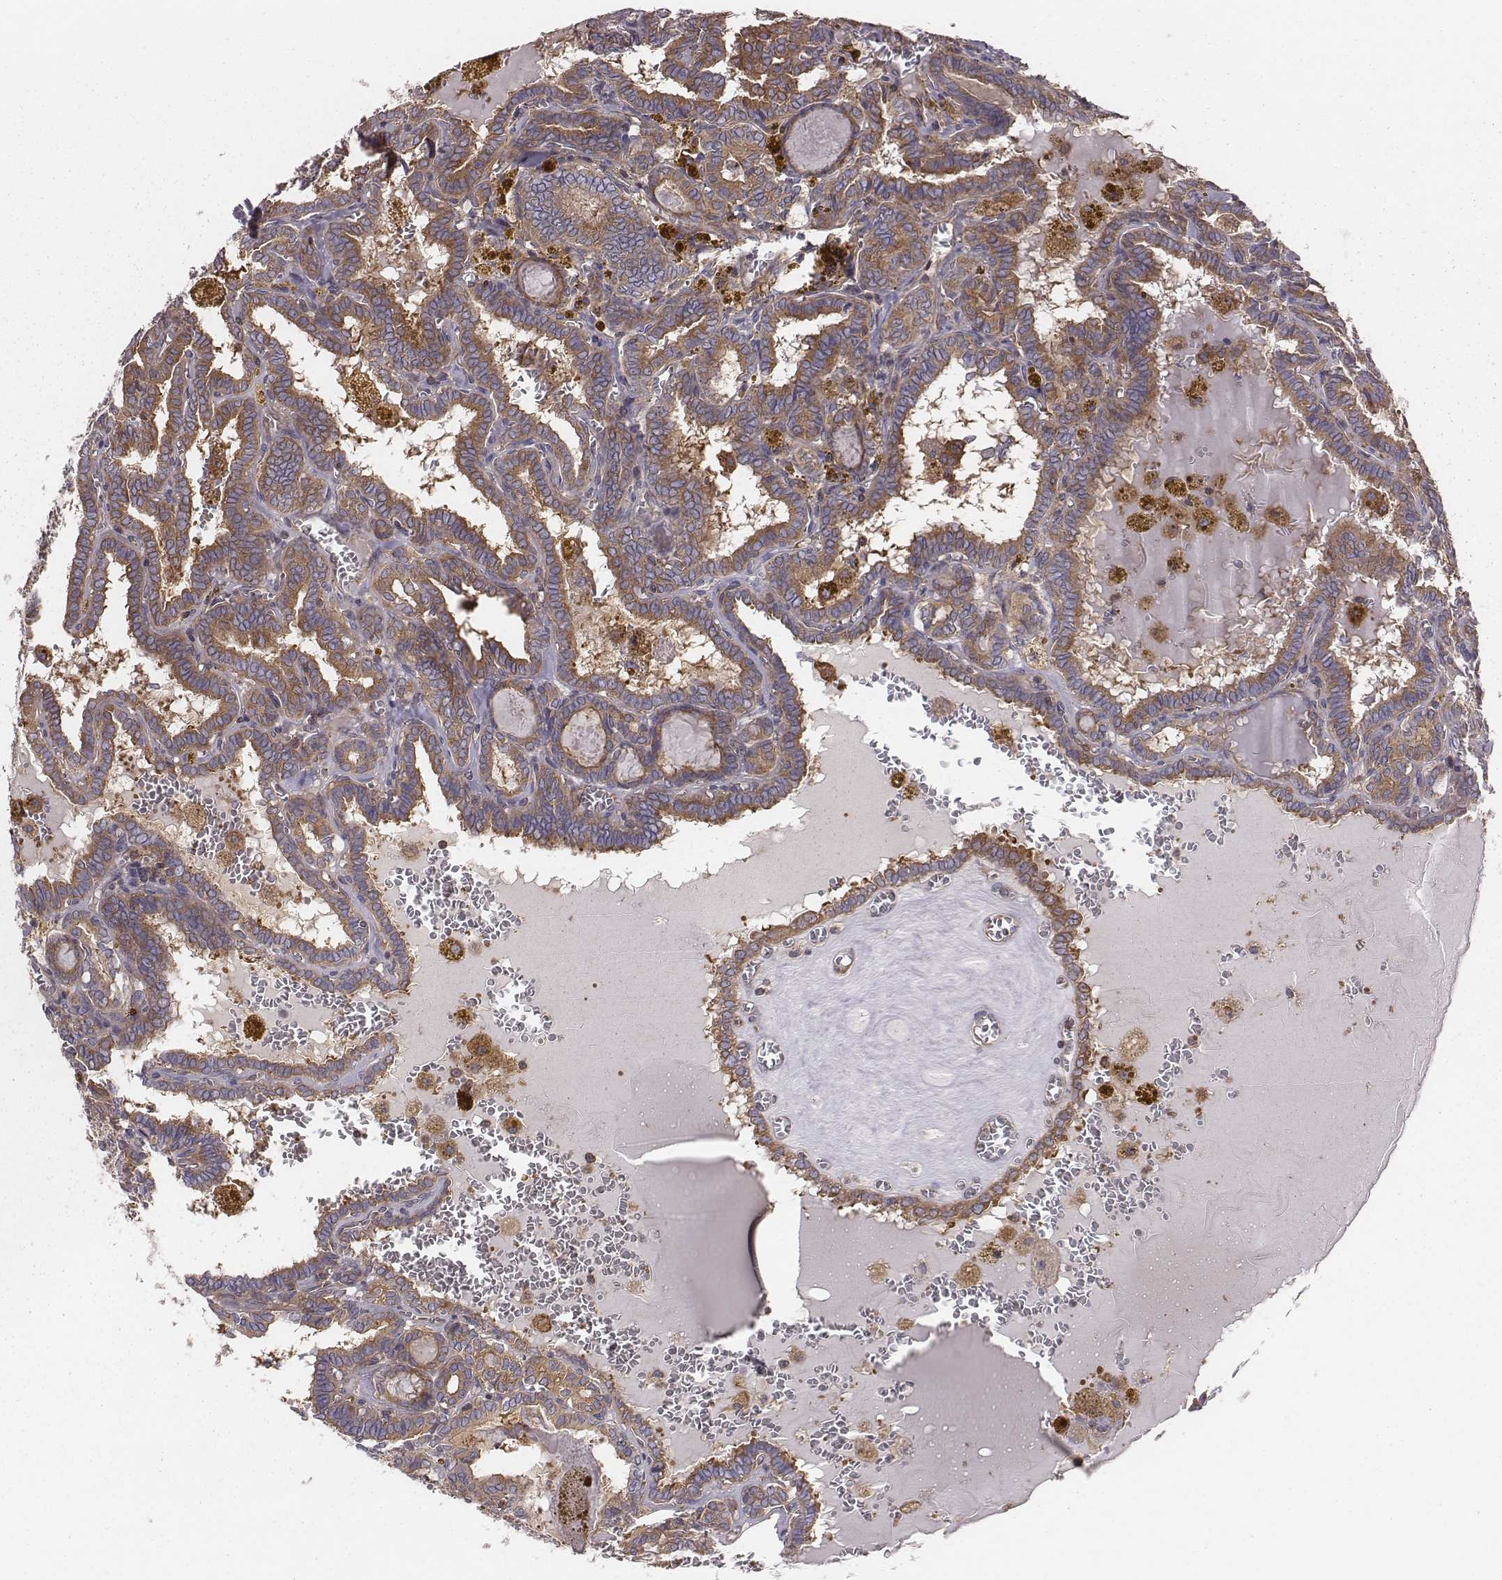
{"staining": {"intensity": "moderate", "quantity": ">75%", "location": "cytoplasmic/membranous"}, "tissue": "thyroid cancer", "cell_type": "Tumor cells", "image_type": "cancer", "snomed": [{"axis": "morphology", "description": "Papillary adenocarcinoma, NOS"}, {"axis": "topography", "description": "Thyroid gland"}], "caption": "Brown immunohistochemical staining in papillary adenocarcinoma (thyroid) displays moderate cytoplasmic/membranous expression in about >75% of tumor cells.", "gene": "CAD", "patient": {"sex": "female", "age": 39}}